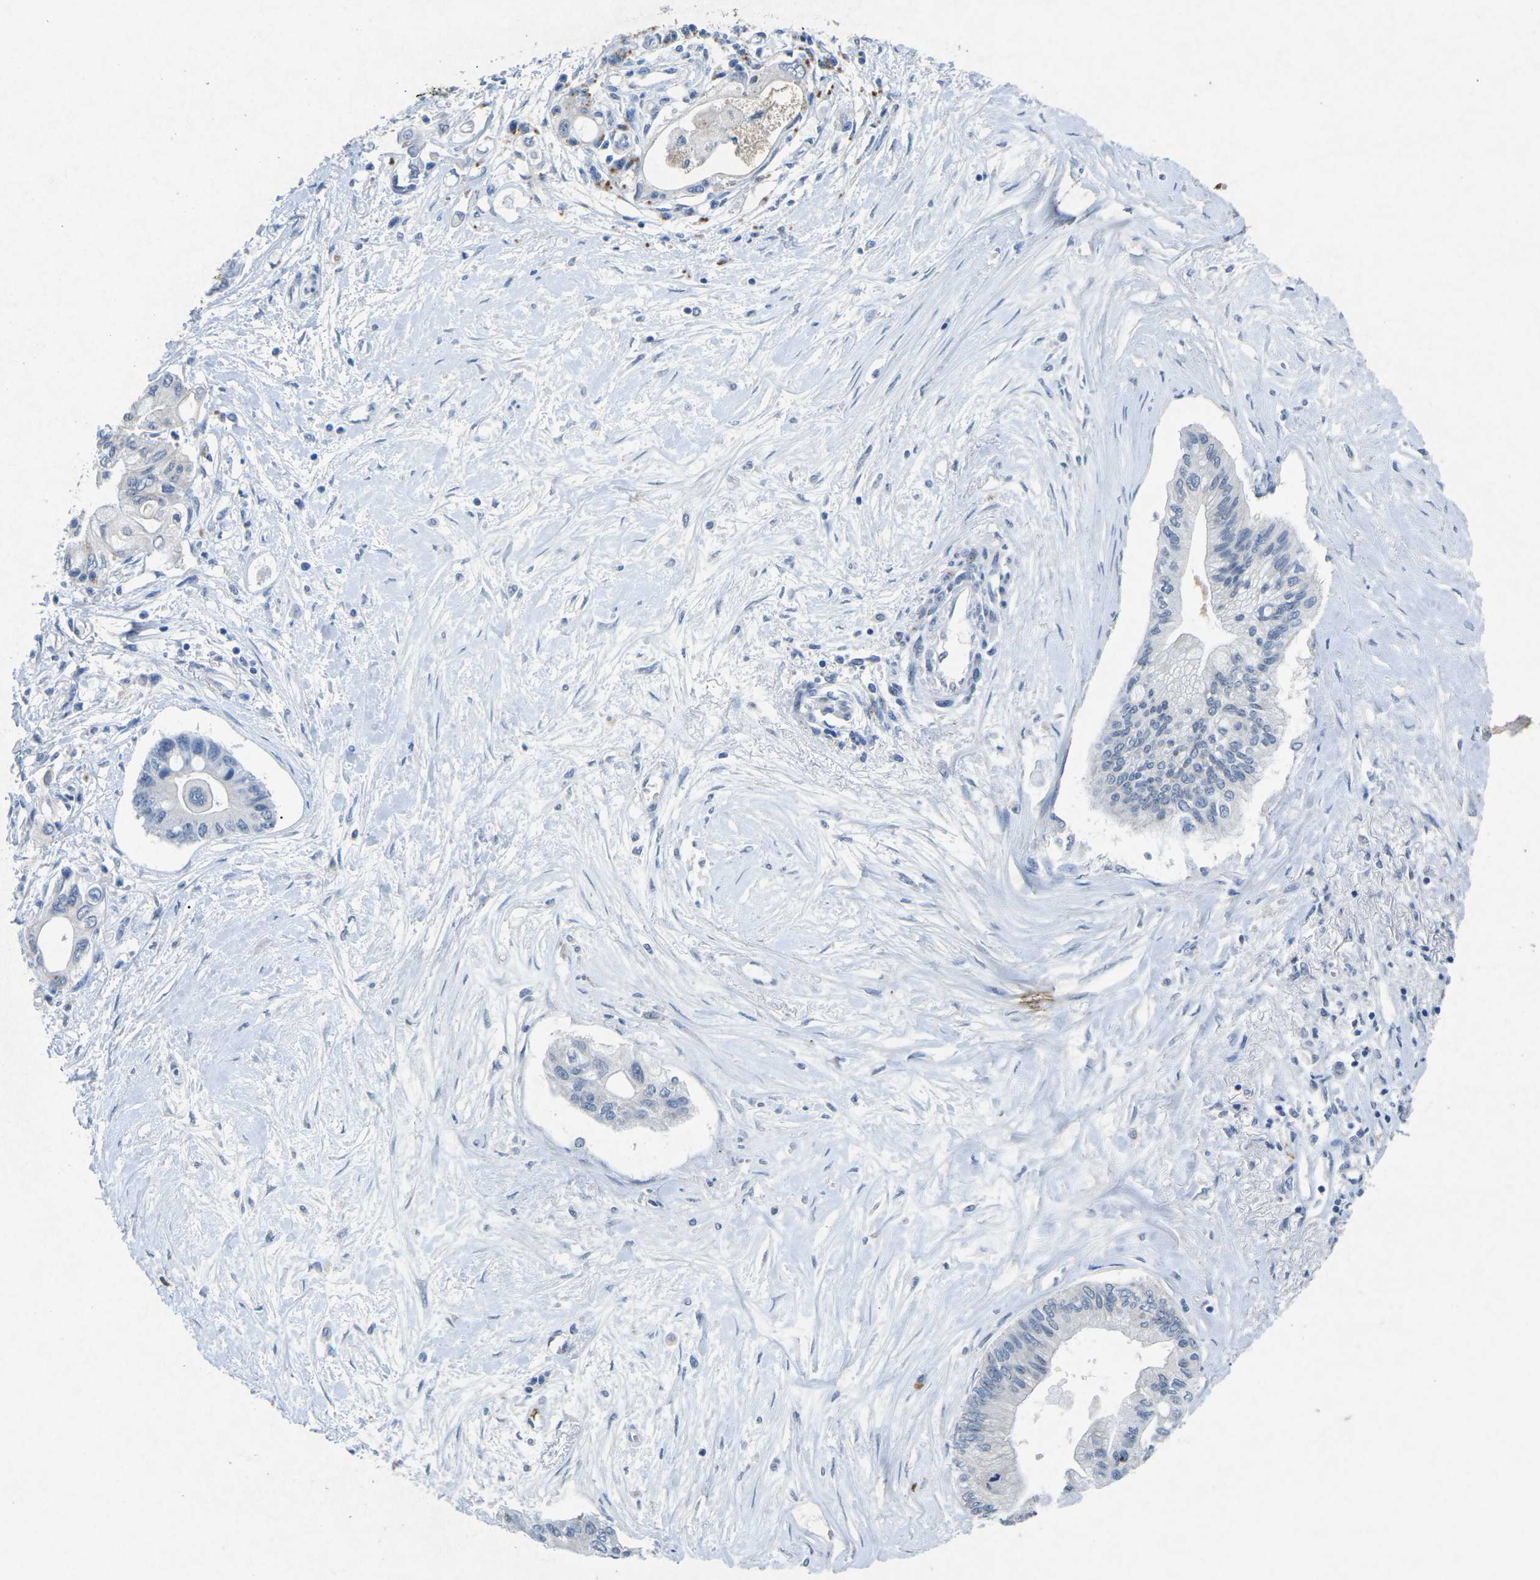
{"staining": {"intensity": "weak", "quantity": "<25%", "location": "cytoplasmic/membranous"}, "tissue": "pancreatic cancer", "cell_type": "Tumor cells", "image_type": "cancer", "snomed": [{"axis": "morphology", "description": "Adenocarcinoma, NOS"}, {"axis": "topography", "description": "Pancreas"}], "caption": "Pancreatic cancer stained for a protein using immunohistochemistry (IHC) displays no staining tumor cells.", "gene": "PLG", "patient": {"sex": "female", "age": 77}}